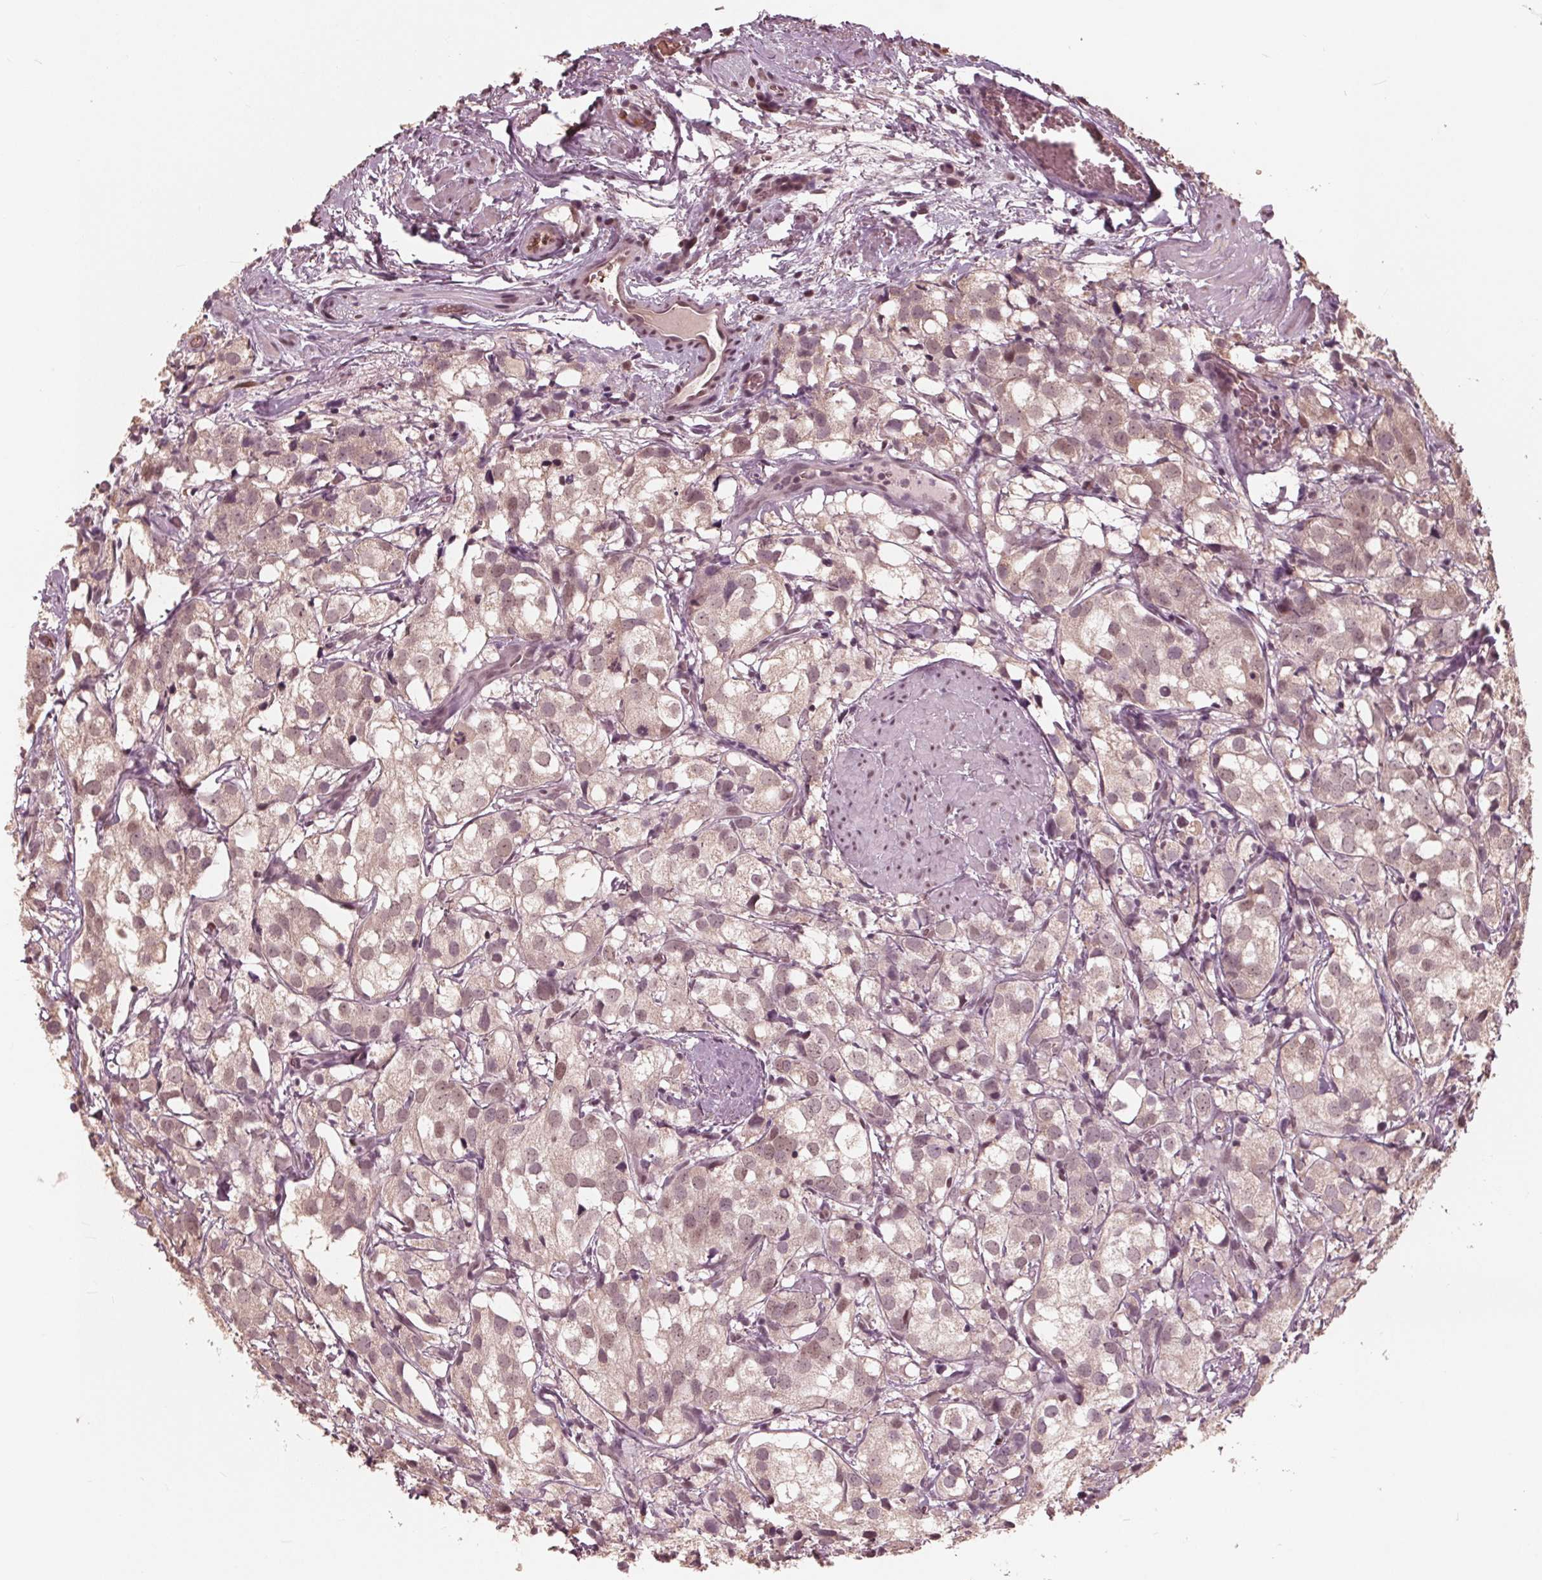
{"staining": {"intensity": "weak", "quantity": ">75%", "location": "cytoplasmic/membranous,nuclear"}, "tissue": "prostate cancer", "cell_type": "Tumor cells", "image_type": "cancer", "snomed": [{"axis": "morphology", "description": "Adenocarcinoma, High grade"}, {"axis": "topography", "description": "Prostate"}], "caption": "Prostate cancer (high-grade adenocarcinoma) tissue displays weak cytoplasmic/membranous and nuclear expression in about >75% of tumor cells", "gene": "HIRIP3", "patient": {"sex": "male", "age": 86}}